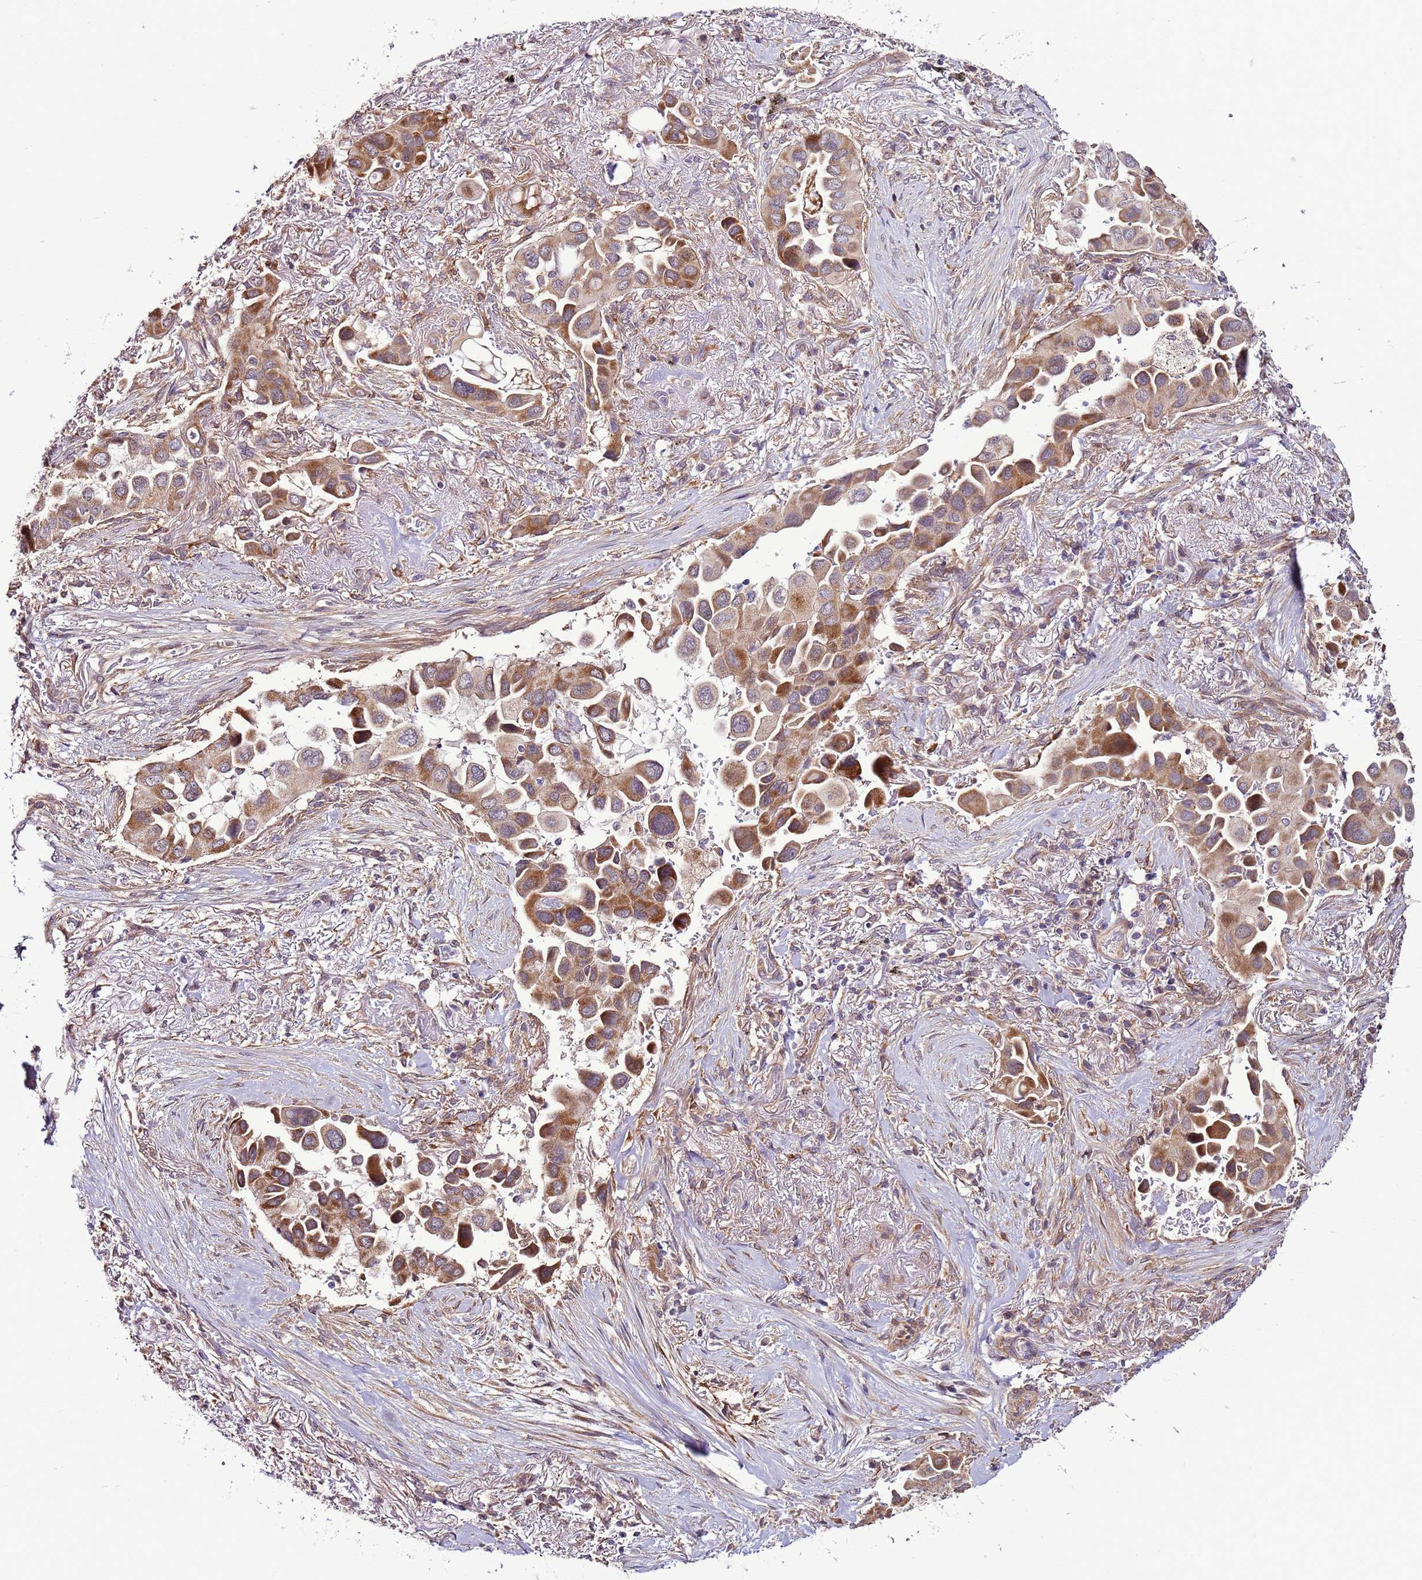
{"staining": {"intensity": "moderate", "quantity": ">75%", "location": "cytoplasmic/membranous"}, "tissue": "lung cancer", "cell_type": "Tumor cells", "image_type": "cancer", "snomed": [{"axis": "morphology", "description": "Adenocarcinoma, NOS"}, {"axis": "topography", "description": "Lung"}], "caption": "A high-resolution micrograph shows immunohistochemistry staining of lung adenocarcinoma, which exhibits moderate cytoplasmic/membranous positivity in approximately >75% of tumor cells.", "gene": "SCARA3", "patient": {"sex": "female", "age": 76}}